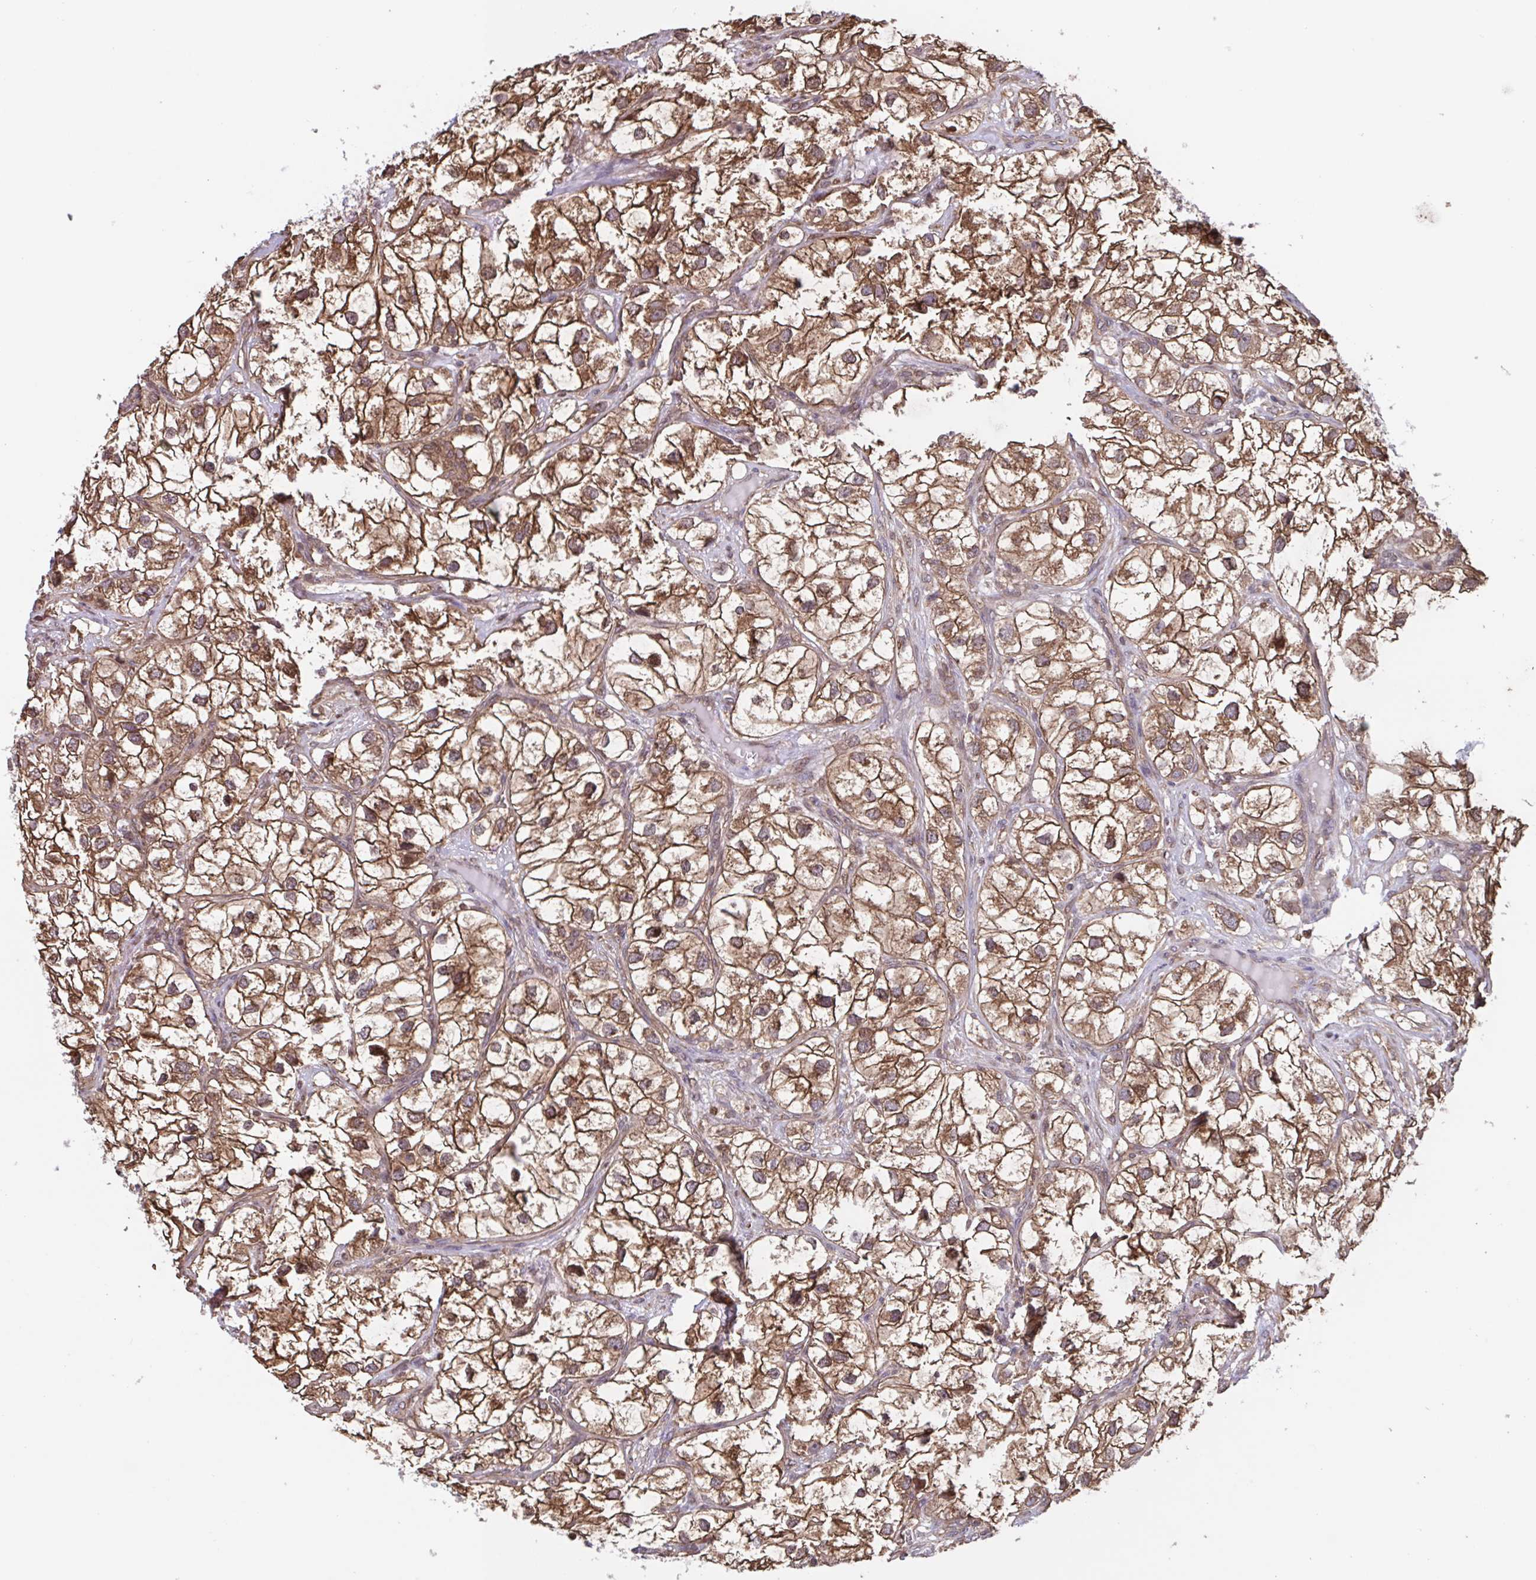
{"staining": {"intensity": "moderate", "quantity": ">75%", "location": "cytoplasmic/membranous,nuclear"}, "tissue": "renal cancer", "cell_type": "Tumor cells", "image_type": "cancer", "snomed": [{"axis": "morphology", "description": "Adenocarcinoma, NOS"}, {"axis": "topography", "description": "Kidney"}], "caption": "A photomicrograph of renal adenocarcinoma stained for a protein shows moderate cytoplasmic/membranous and nuclear brown staining in tumor cells.", "gene": "SEC63", "patient": {"sex": "male", "age": 59}}